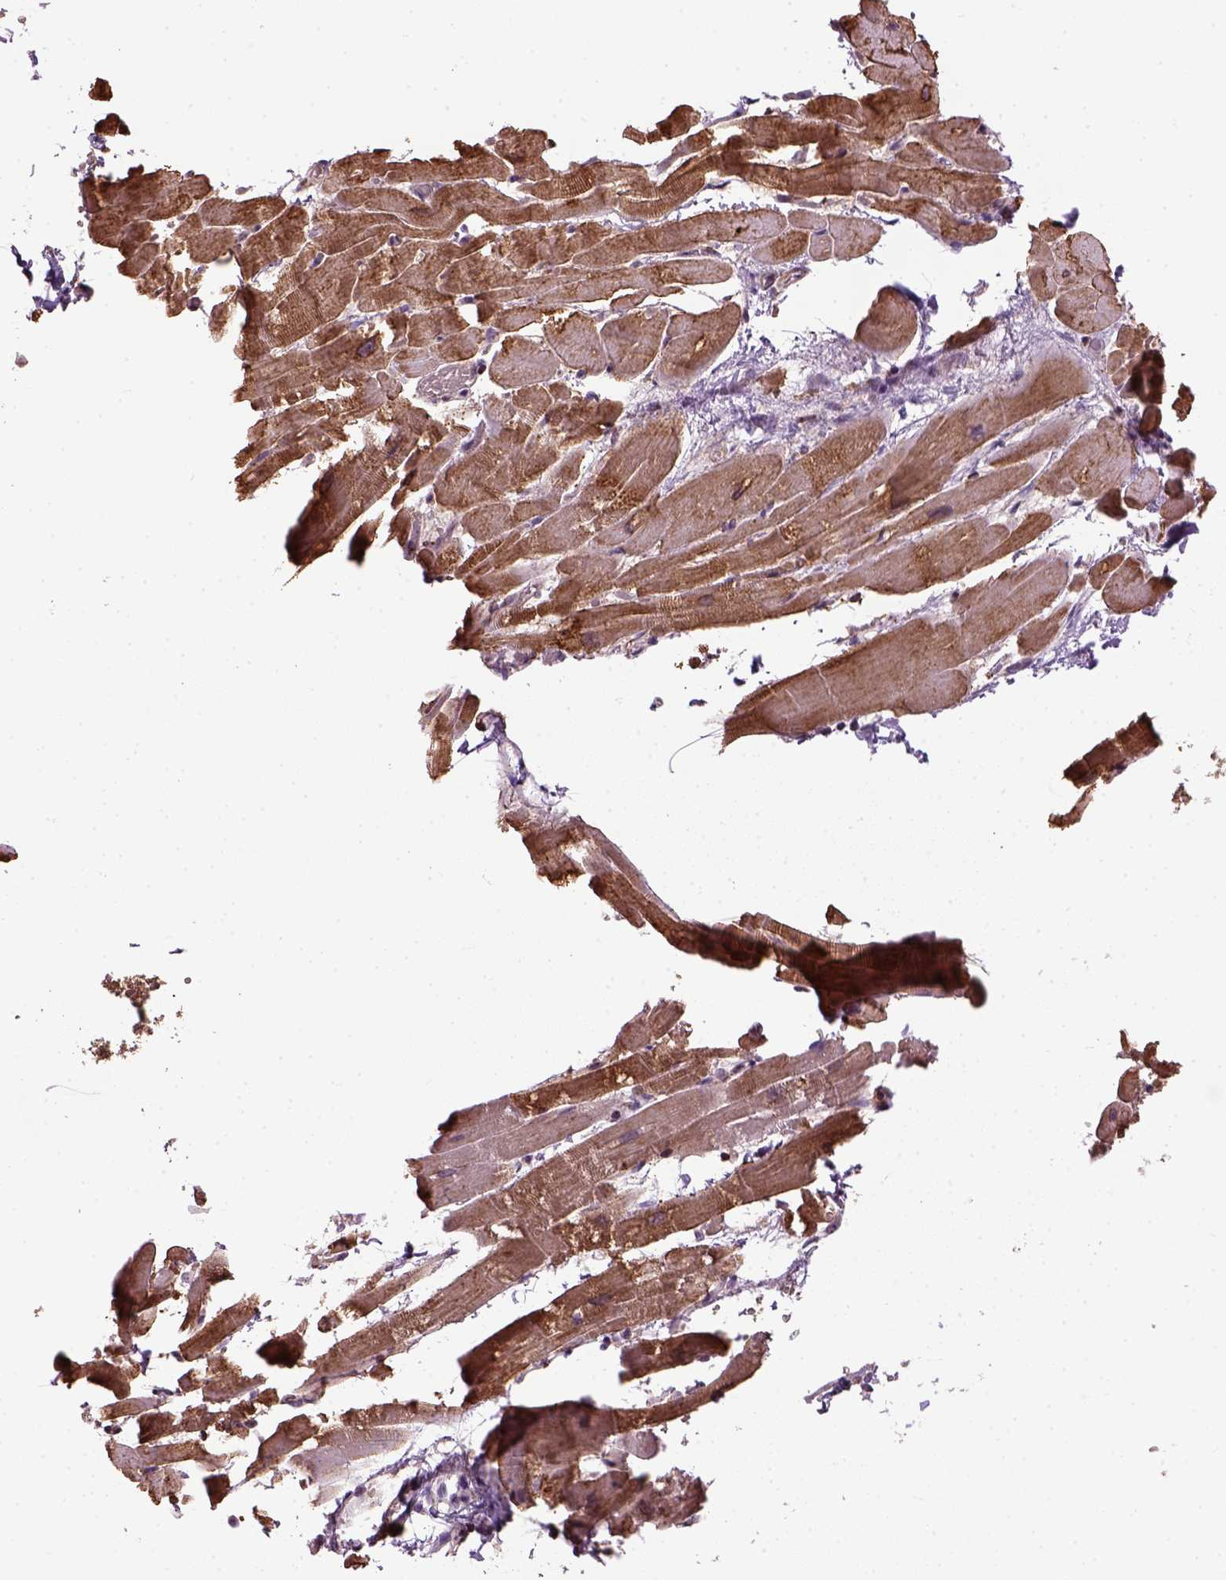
{"staining": {"intensity": "moderate", "quantity": ">75%", "location": "cytoplasmic/membranous"}, "tissue": "heart muscle", "cell_type": "Cardiomyocytes", "image_type": "normal", "snomed": [{"axis": "morphology", "description": "Normal tissue, NOS"}, {"axis": "topography", "description": "Heart"}], "caption": "Cardiomyocytes exhibit moderate cytoplasmic/membranous staining in about >75% of cells in normal heart muscle.", "gene": "XK", "patient": {"sex": "male", "age": 37}}